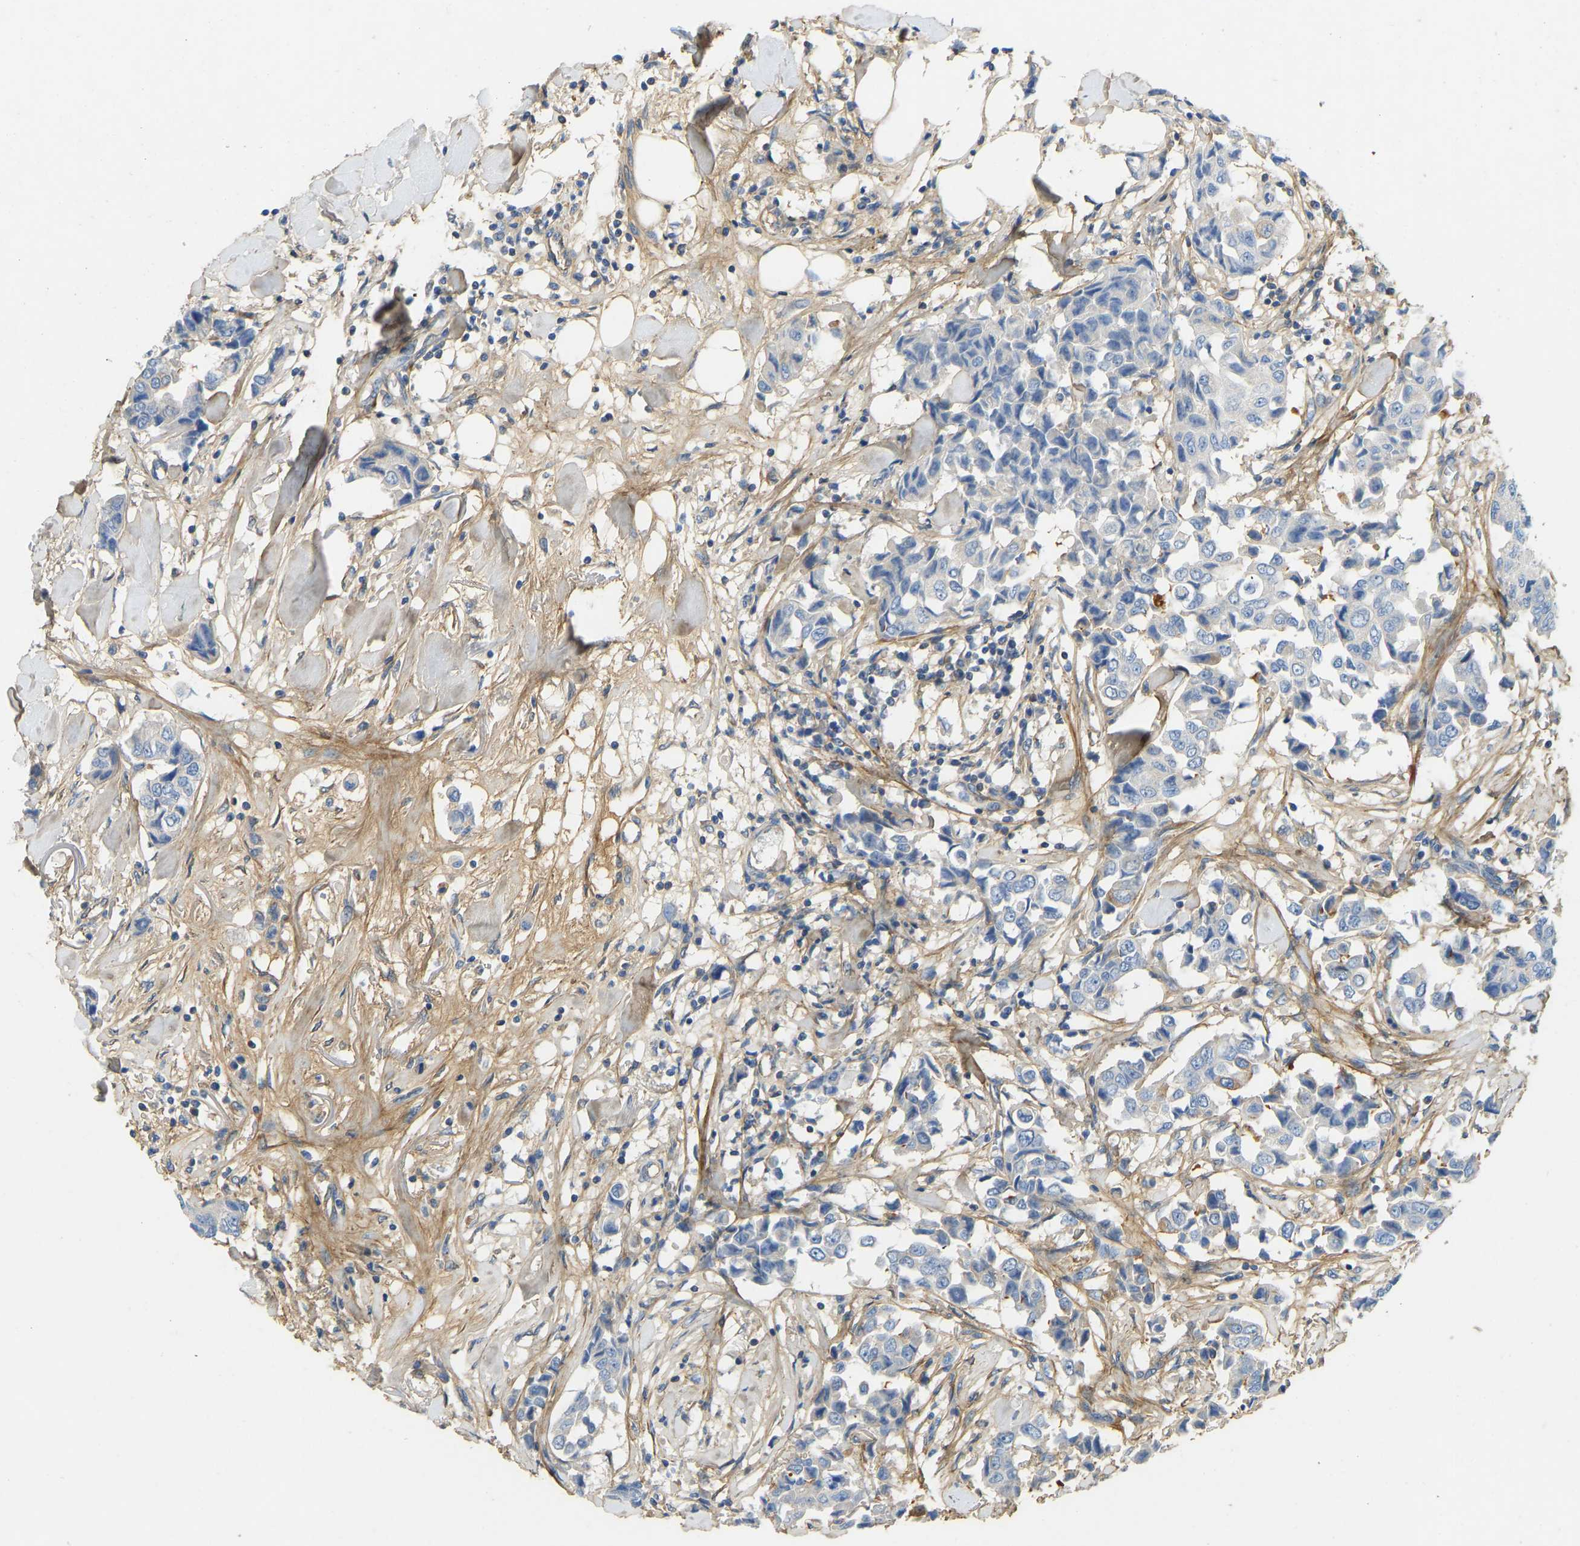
{"staining": {"intensity": "negative", "quantity": "none", "location": "none"}, "tissue": "breast cancer", "cell_type": "Tumor cells", "image_type": "cancer", "snomed": [{"axis": "morphology", "description": "Duct carcinoma"}, {"axis": "topography", "description": "Breast"}], "caption": "Breast intraductal carcinoma stained for a protein using IHC displays no expression tumor cells.", "gene": "TECTA", "patient": {"sex": "female", "age": 80}}